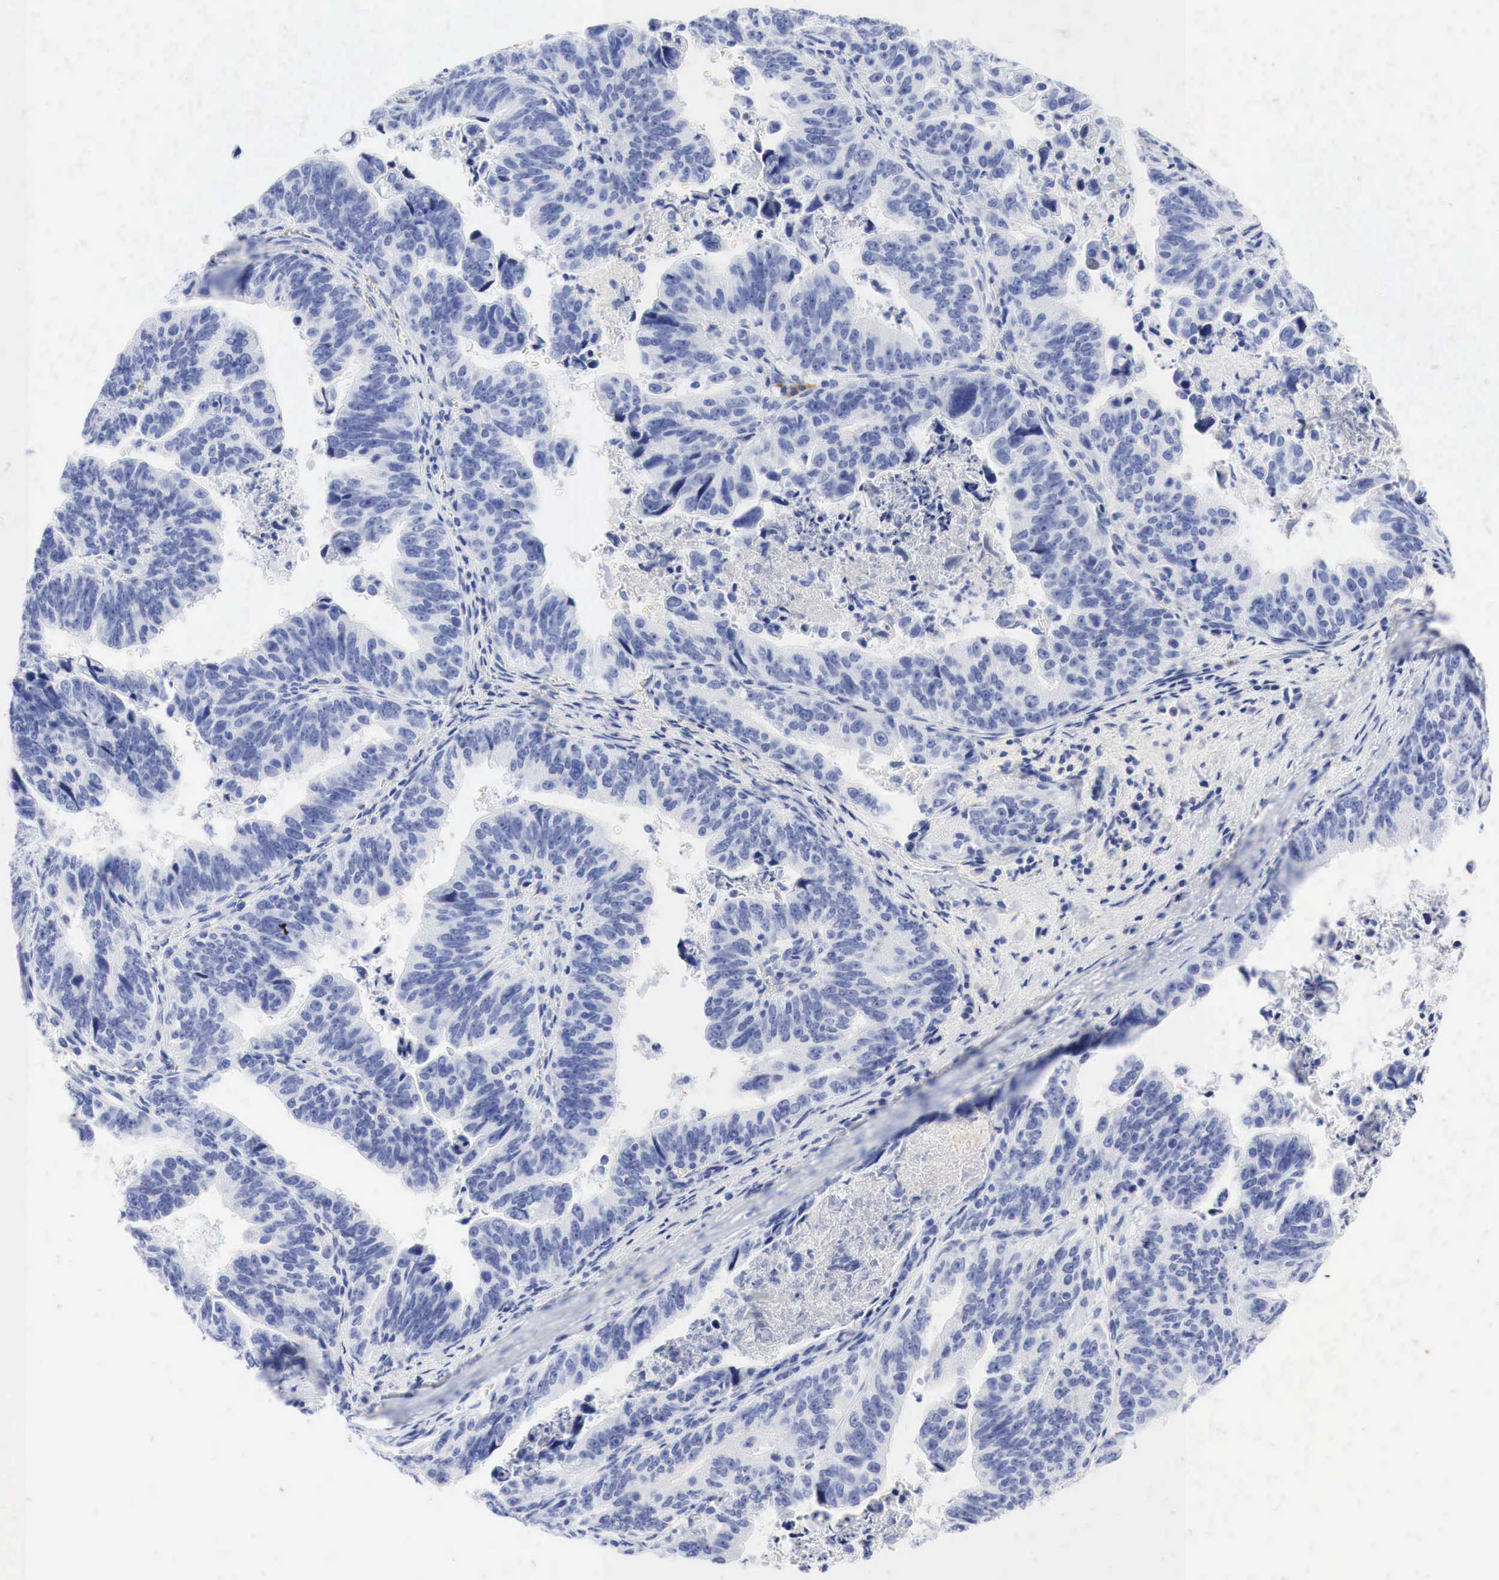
{"staining": {"intensity": "negative", "quantity": "none", "location": "none"}, "tissue": "stomach cancer", "cell_type": "Tumor cells", "image_type": "cancer", "snomed": [{"axis": "morphology", "description": "Adenocarcinoma, NOS"}, {"axis": "topography", "description": "Stomach, upper"}], "caption": "The histopathology image demonstrates no staining of tumor cells in stomach cancer (adenocarcinoma).", "gene": "INHA", "patient": {"sex": "female", "age": 50}}